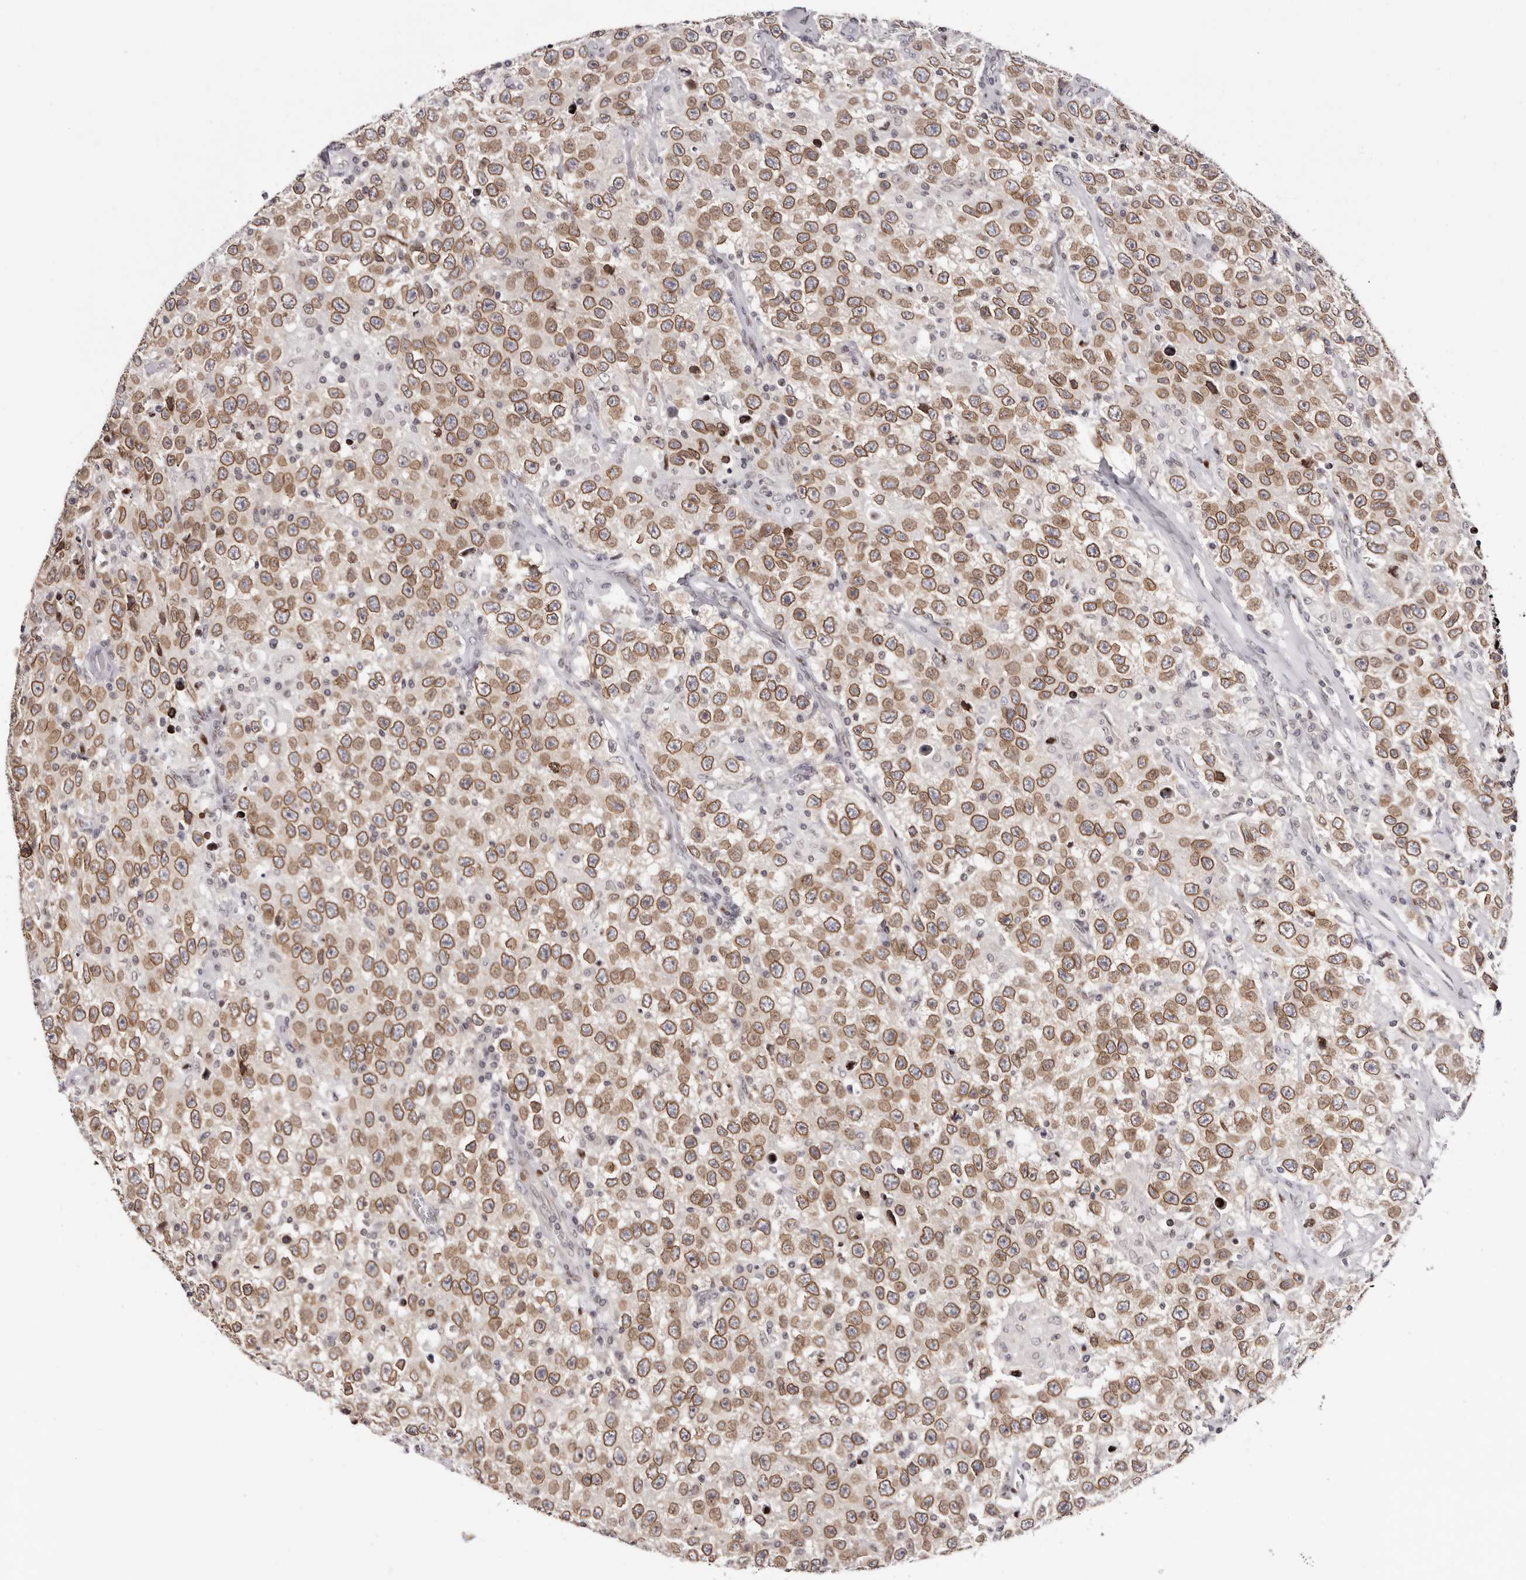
{"staining": {"intensity": "moderate", "quantity": ">75%", "location": "cytoplasmic/membranous,nuclear"}, "tissue": "testis cancer", "cell_type": "Tumor cells", "image_type": "cancer", "snomed": [{"axis": "morphology", "description": "Seminoma, NOS"}, {"axis": "topography", "description": "Testis"}], "caption": "Human testis seminoma stained with a protein marker exhibits moderate staining in tumor cells.", "gene": "NUP153", "patient": {"sex": "male", "age": 41}}